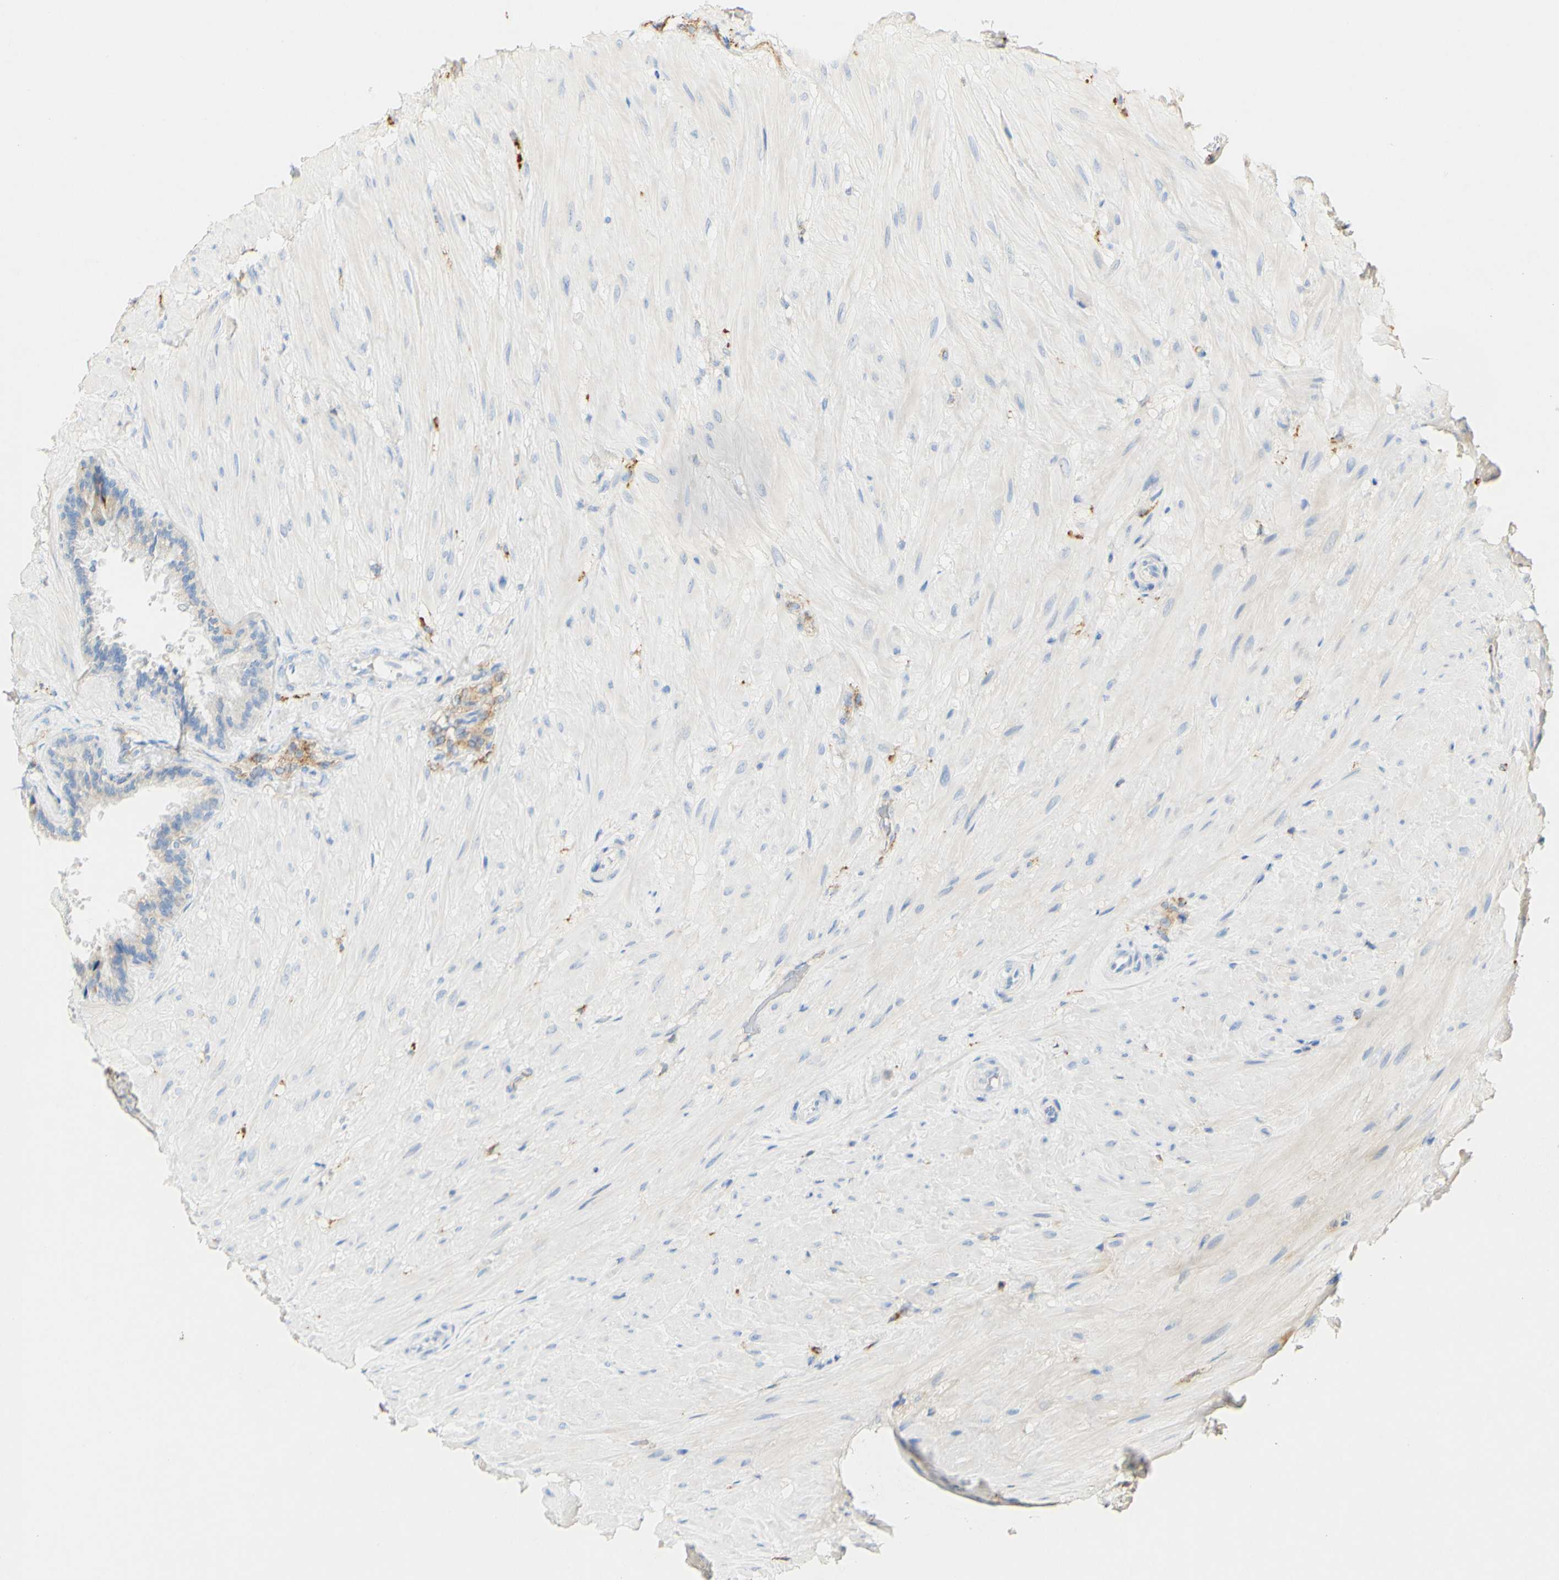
{"staining": {"intensity": "weak", "quantity": ">75%", "location": "cytoplasmic/membranous"}, "tissue": "seminal vesicle", "cell_type": "Glandular cells", "image_type": "normal", "snomed": [{"axis": "morphology", "description": "Normal tissue, NOS"}, {"axis": "topography", "description": "Seminal veicle"}], "caption": "IHC (DAB (3,3'-diaminobenzidine)) staining of normal seminal vesicle reveals weak cytoplasmic/membranous protein expression in about >75% of glandular cells.", "gene": "FCGRT", "patient": {"sex": "male", "age": 46}}